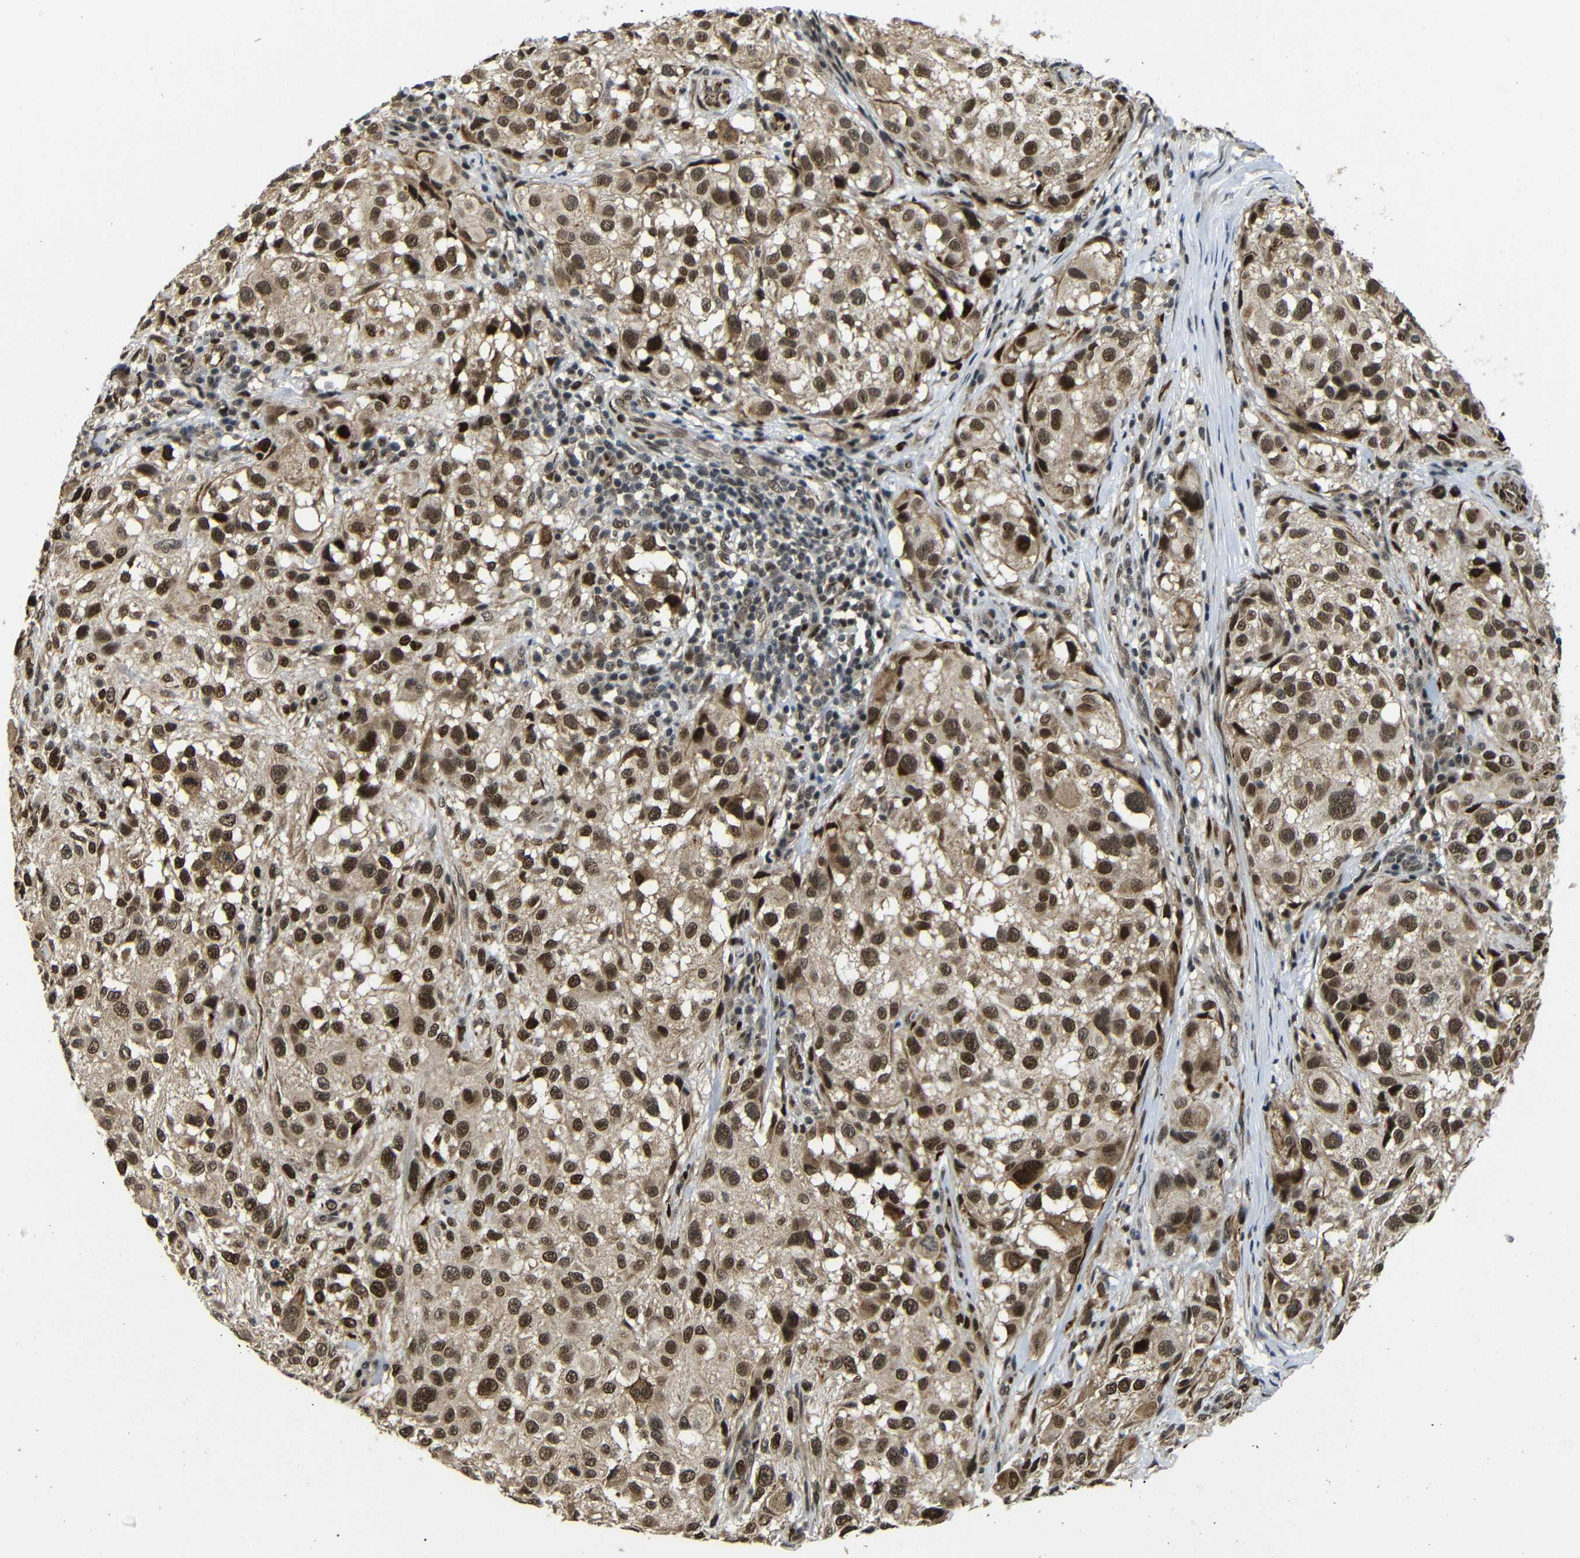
{"staining": {"intensity": "strong", "quantity": ">75%", "location": "cytoplasmic/membranous,nuclear"}, "tissue": "melanoma", "cell_type": "Tumor cells", "image_type": "cancer", "snomed": [{"axis": "morphology", "description": "Necrosis, NOS"}, {"axis": "morphology", "description": "Malignant melanoma, NOS"}, {"axis": "topography", "description": "Skin"}], "caption": "Immunohistochemical staining of human melanoma shows high levels of strong cytoplasmic/membranous and nuclear protein expression in approximately >75% of tumor cells. The protein is stained brown, and the nuclei are stained in blue (DAB (3,3'-diaminobenzidine) IHC with brightfield microscopy, high magnification).", "gene": "TBX2", "patient": {"sex": "female", "age": 87}}